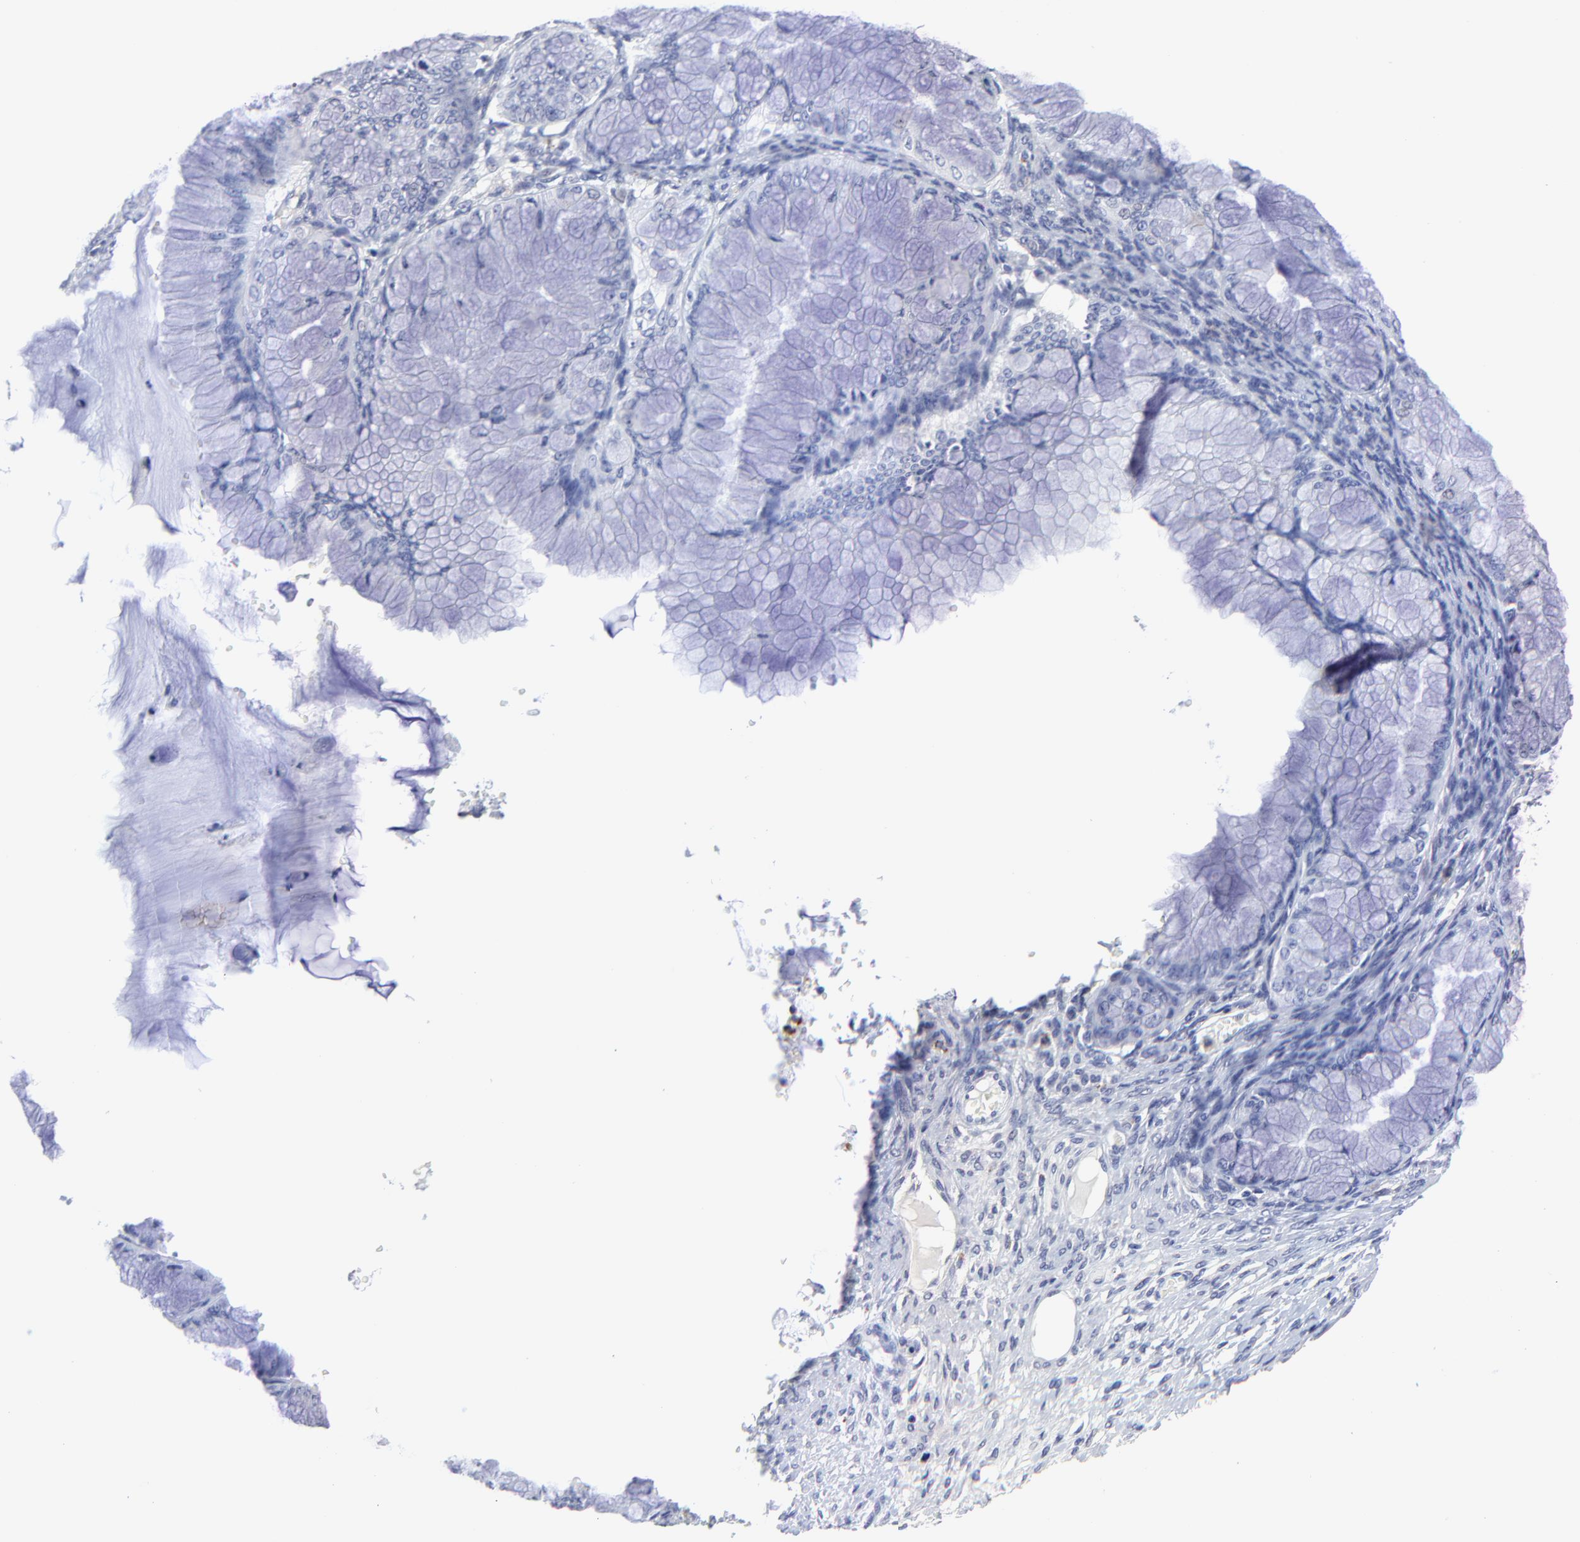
{"staining": {"intensity": "negative", "quantity": "none", "location": "none"}, "tissue": "ovarian cancer", "cell_type": "Tumor cells", "image_type": "cancer", "snomed": [{"axis": "morphology", "description": "Cystadenocarcinoma, mucinous, NOS"}, {"axis": "topography", "description": "Ovary"}], "caption": "This is a photomicrograph of immunohistochemistry (IHC) staining of ovarian cancer (mucinous cystadenocarcinoma), which shows no positivity in tumor cells.", "gene": "SMARCA1", "patient": {"sex": "female", "age": 63}}